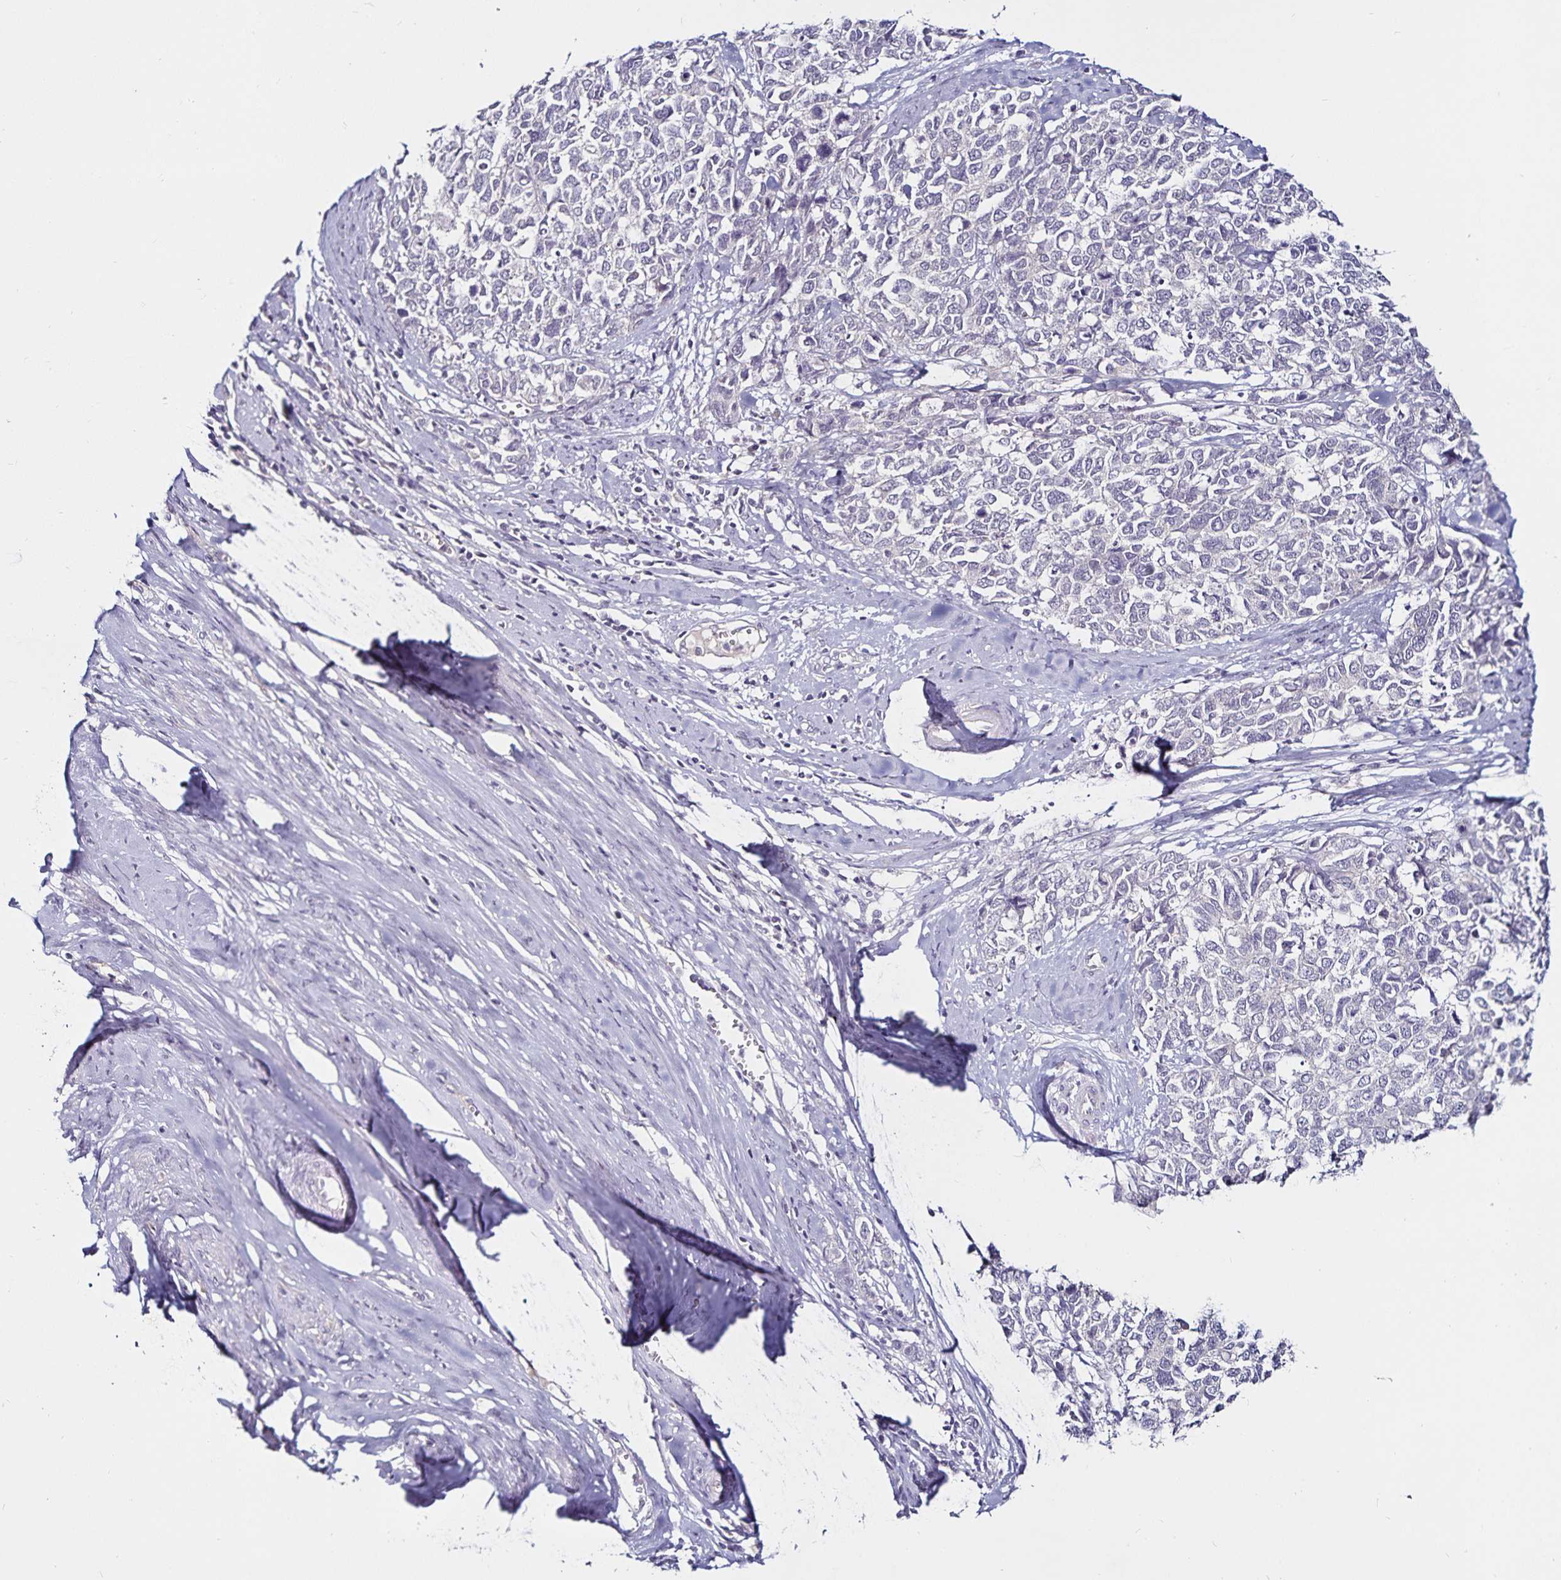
{"staining": {"intensity": "negative", "quantity": "none", "location": "none"}, "tissue": "cervical cancer", "cell_type": "Tumor cells", "image_type": "cancer", "snomed": [{"axis": "morphology", "description": "Adenocarcinoma, NOS"}, {"axis": "topography", "description": "Cervix"}], "caption": "Cervical cancer (adenocarcinoma) was stained to show a protein in brown. There is no significant staining in tumor cells. The staining is performed using DAB brown chromogen with nuclei counter-stained in using hematoxylin.", "gene": "ACSL5", "patient": {"sex": "female", "age": 63}}